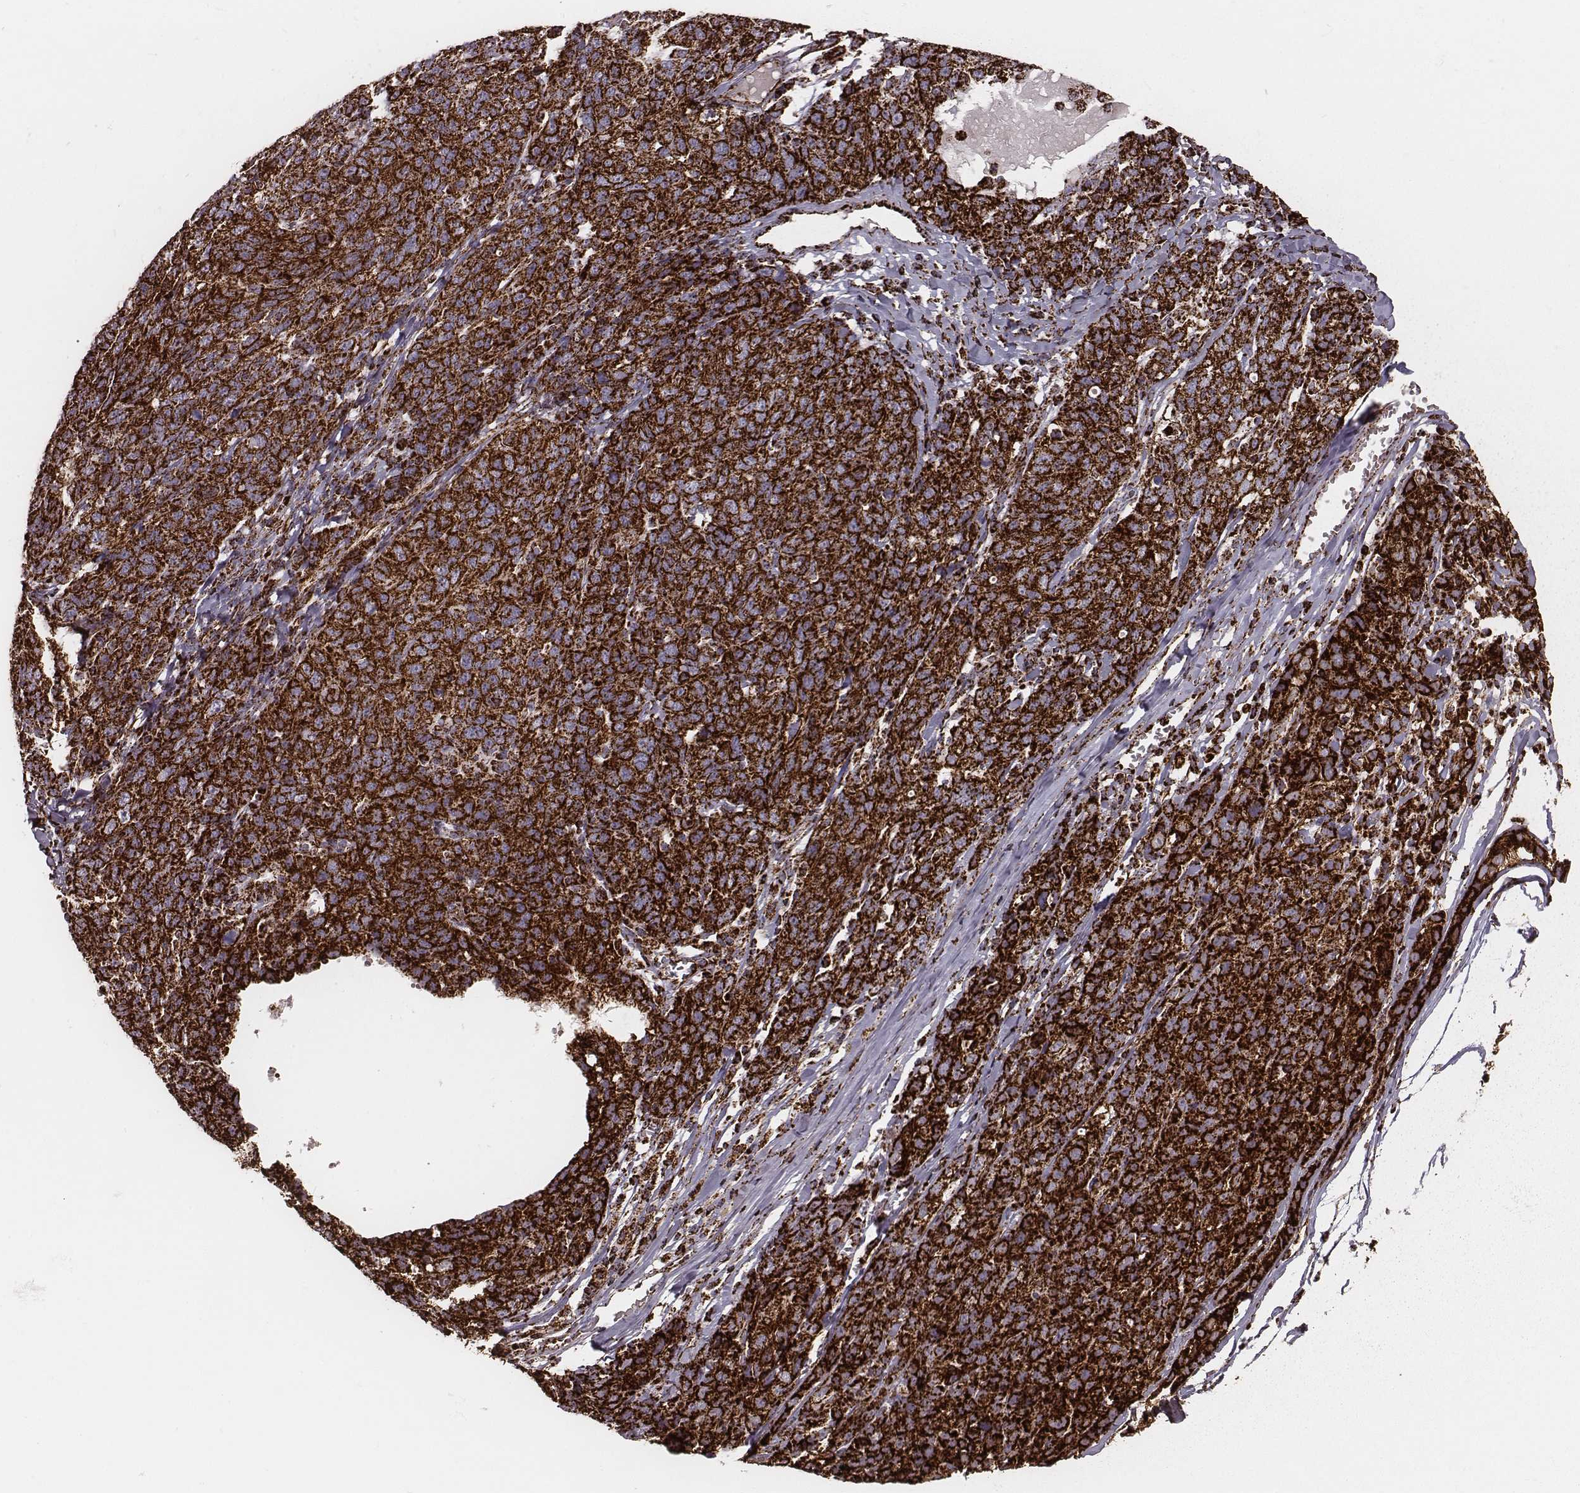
{"staining": {"intensity": "strong", "quantity": ">75%", "location": "cytoplasmic/membranous"}, "tissue": "ovarian cancer", "cell_type": "Tumor cells", "image_type": "cancer", "snomed": [{"axis": "morphology", "description": "Cystadenocarcinoma, serous, NOS"}, {"axis": "topography", "description": "Ovary"}], "caption": "Strong cytoplasmic/membranous protein positivity is seen in about >75% of tumor cells in ovarian cancer.", "gene": "TUFM", "patient": {"sex": "female", "age": 71}}